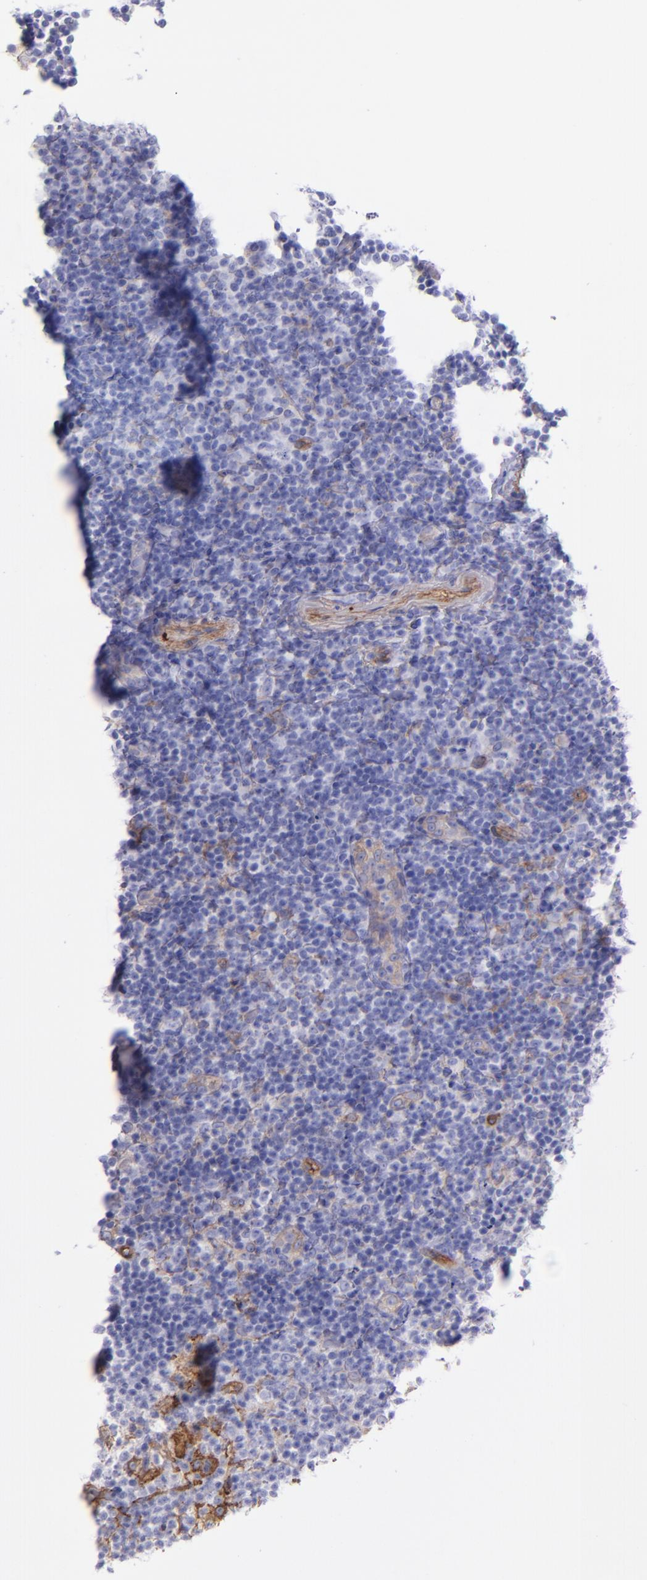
{"staining": {"intensity": "negative", "quantity": "none", "location": "none"}, "tissue": "tonsil", "cell_type": "Germinal center cells", "image_type": "normal", "snomed": [{"axis": "morphology", "description": "Normal tissue, NOS"}, {"axis": "topography", "description": "Tonsil"}], "caption": "Germinal center cells show no significant expression in benign tonsil. (Immunohistochemistry, brightfield microscopy, high magnification).", "gene": "ITGAV", "patient": {"sex": "female", "age": 40}}